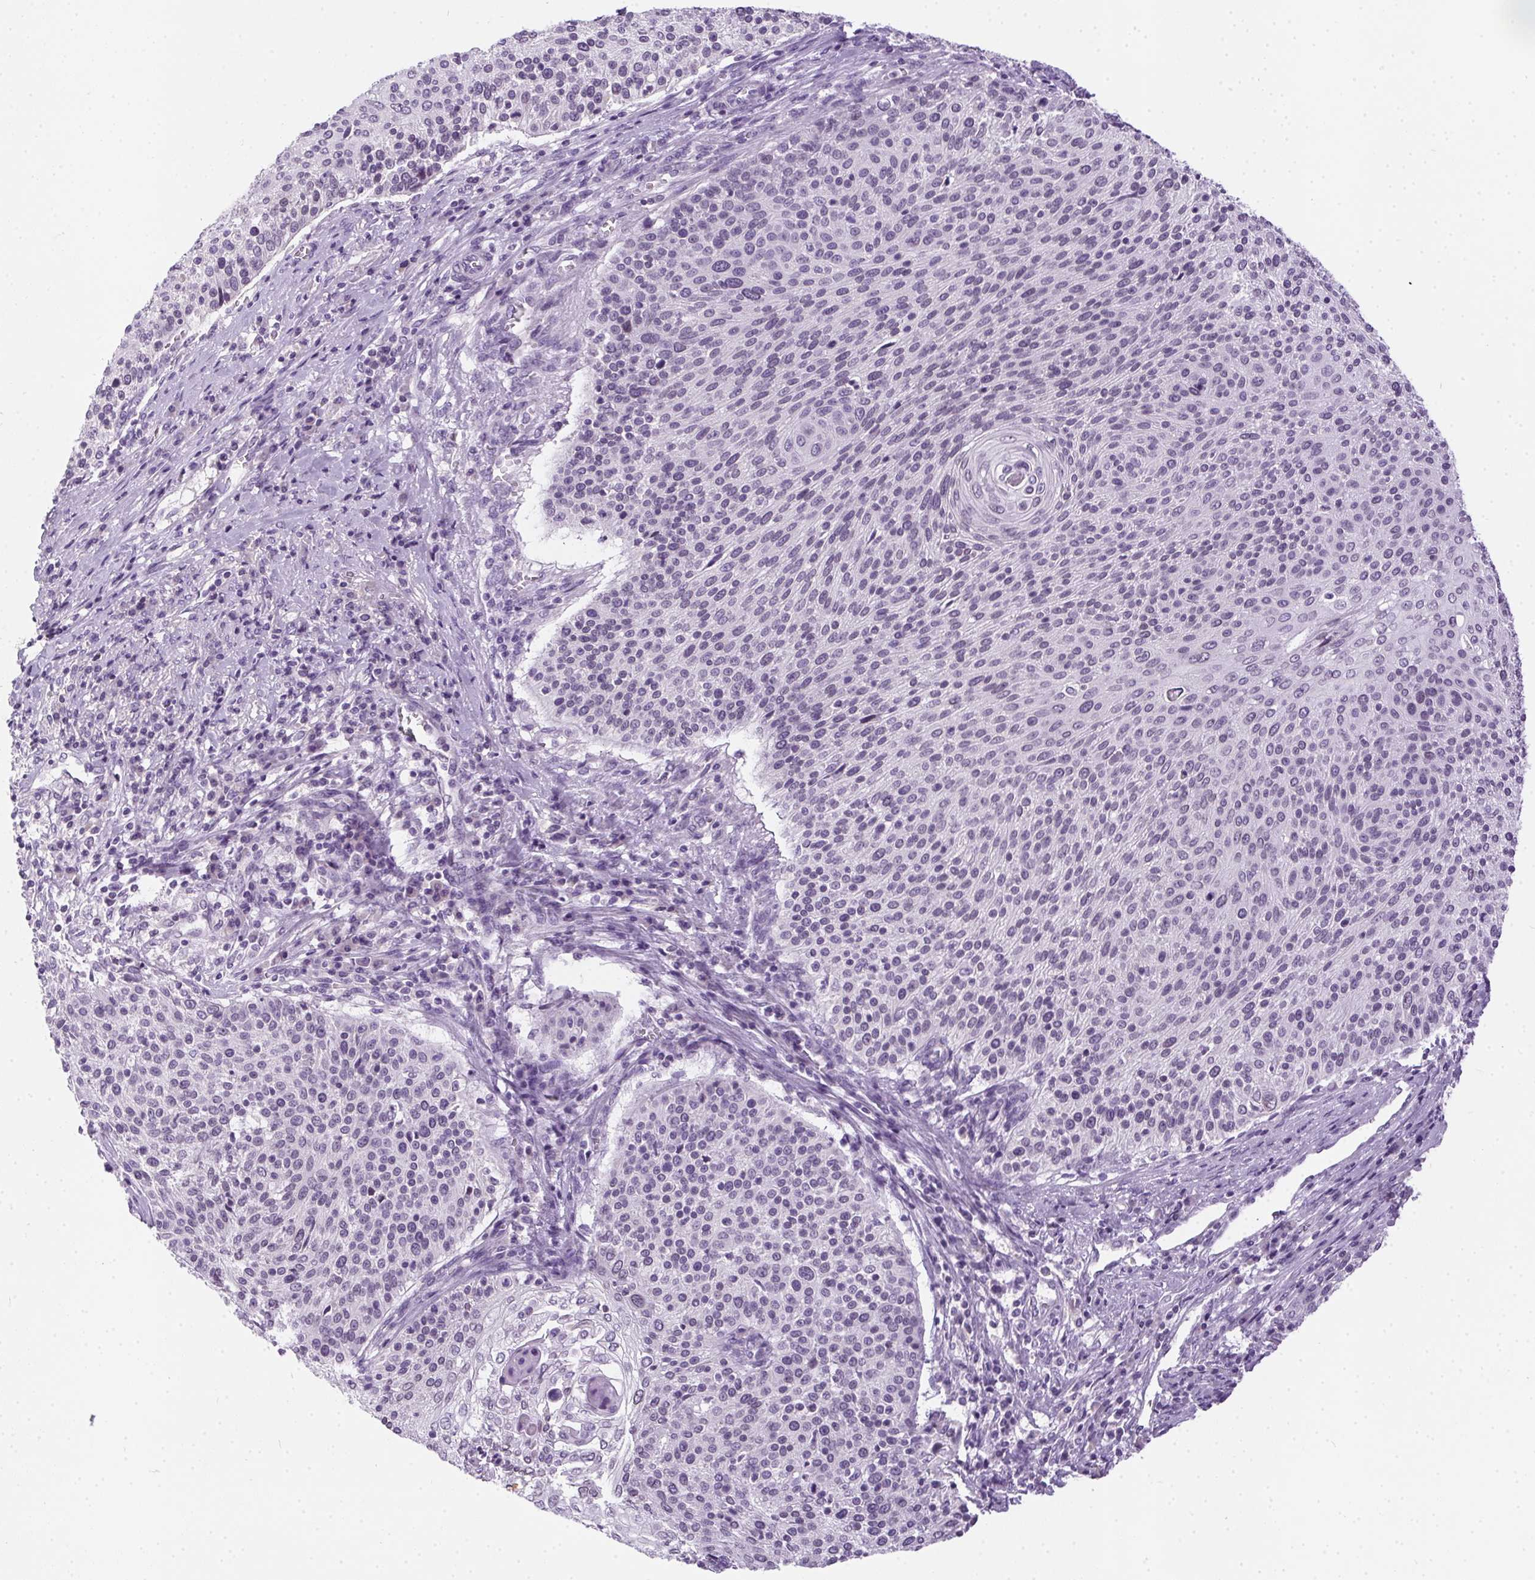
{"staining": {"intensity": "negative", "quantity": "none", "location": "none"}, "tissue": "cervical cancer", "cell_type": "Tumor cells", "image_type": "cancer", "snomed": [{"axis": "morphology", "description": "Squamous cell carcinoma, NOS"}, {"axis": "topography", "description": "Cervix"}], "caption": "The photomicrograph shows no significant staining in tumor cells of squamous cell carcinoma (cervical).", "gene": "SSTR4", "patient": {"sex": "female", "age": 31}}